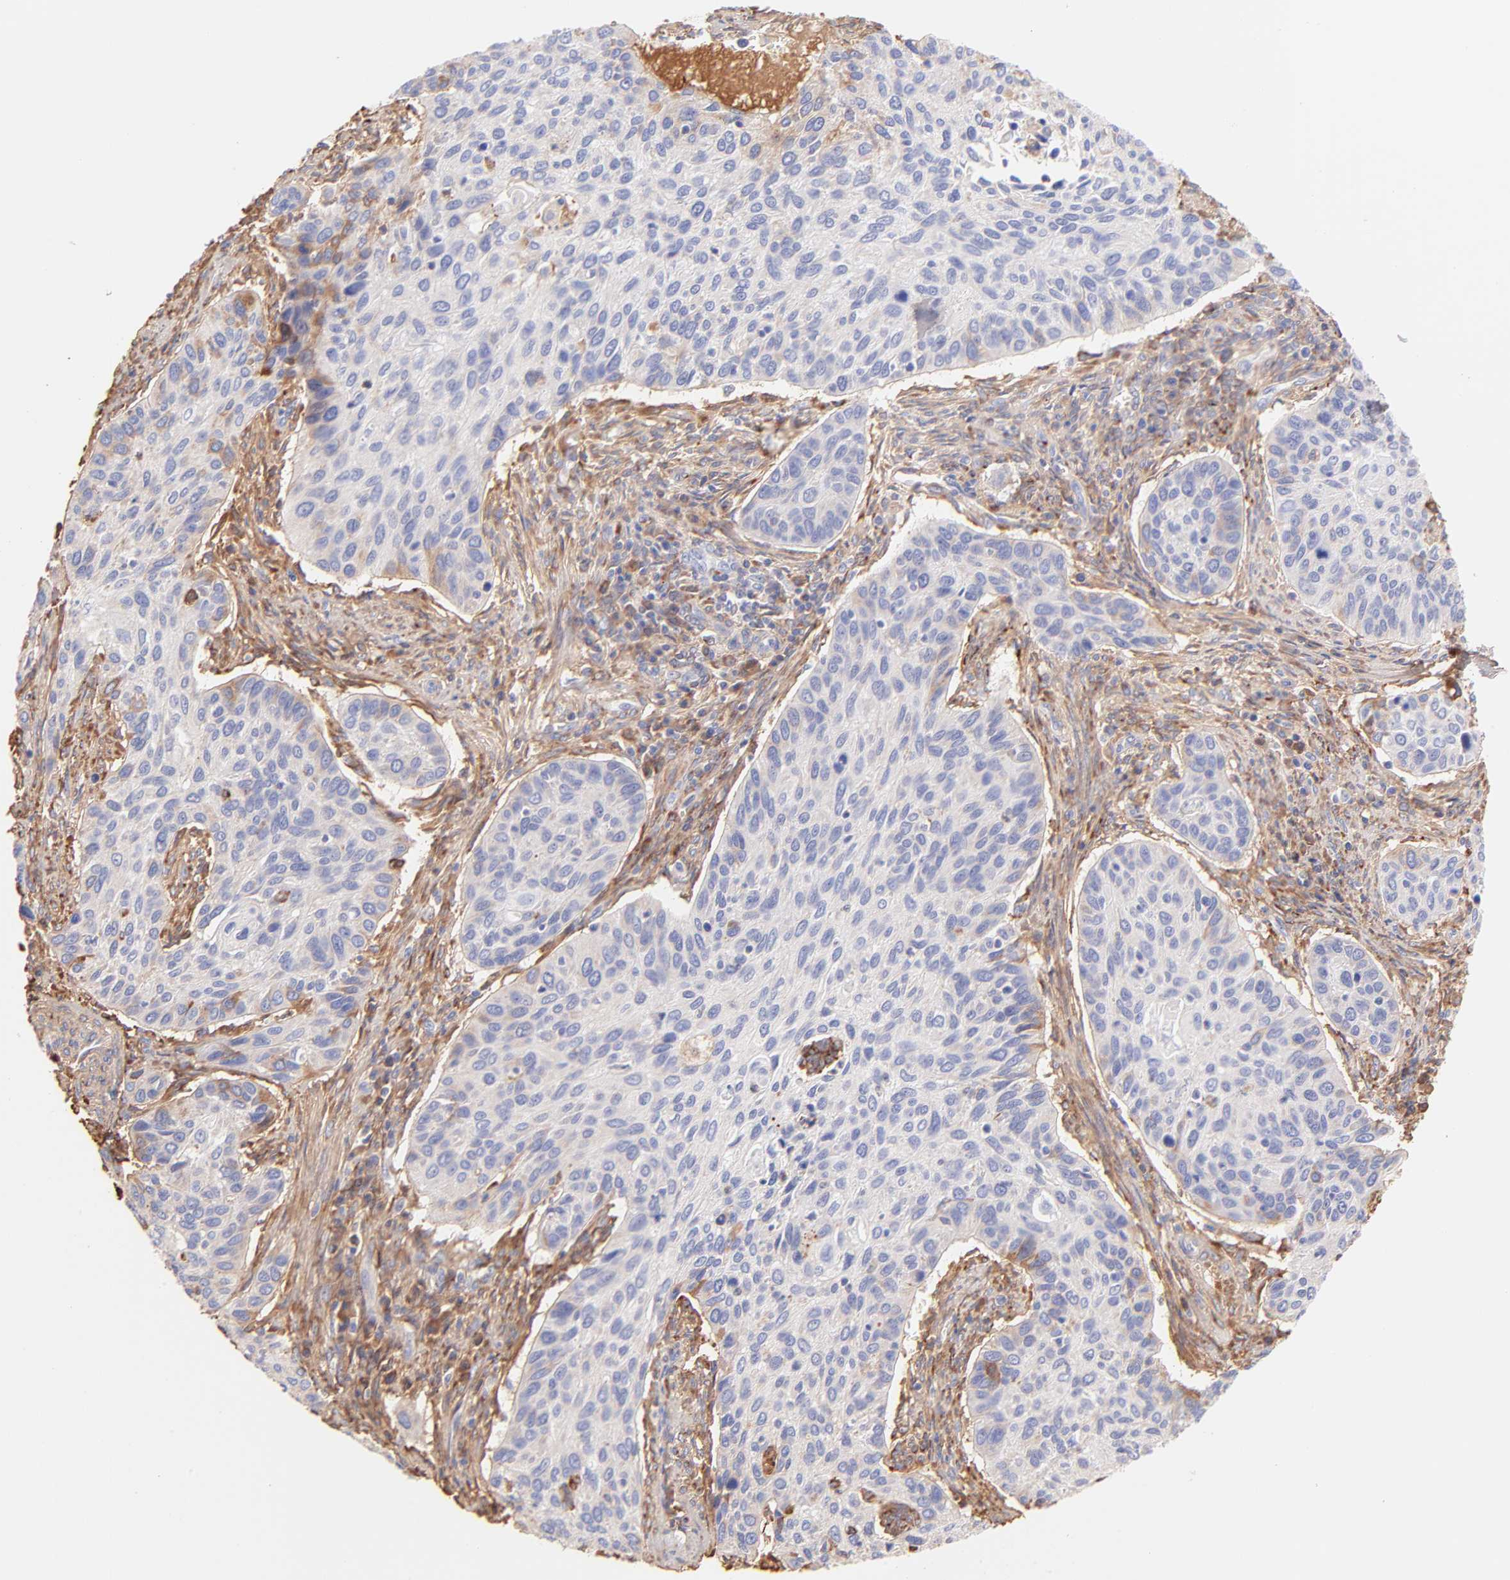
{"staining": {"intensity": "negative", "quantity": "none", "location": "none"}, "tissue": "cervical cancer", "cell_type": "Tumor cells", "image_type": "cancer", "snomed": [{"axis": "morphology", "description": "Squamous cell carcinoma, NOS"}, {"axis": "topography", "description": "Cervix"}], "caption": "The immunohistochemistry (IHC) micrograph has no significant positivity in tumor cells of cervical cancer (squamous cell carcinoma) tissue. (Immunohistochemistry, brightfield microscopy, high magnification).", "gene": "BGN", "patient": {"sex": "female", "age": 57}}